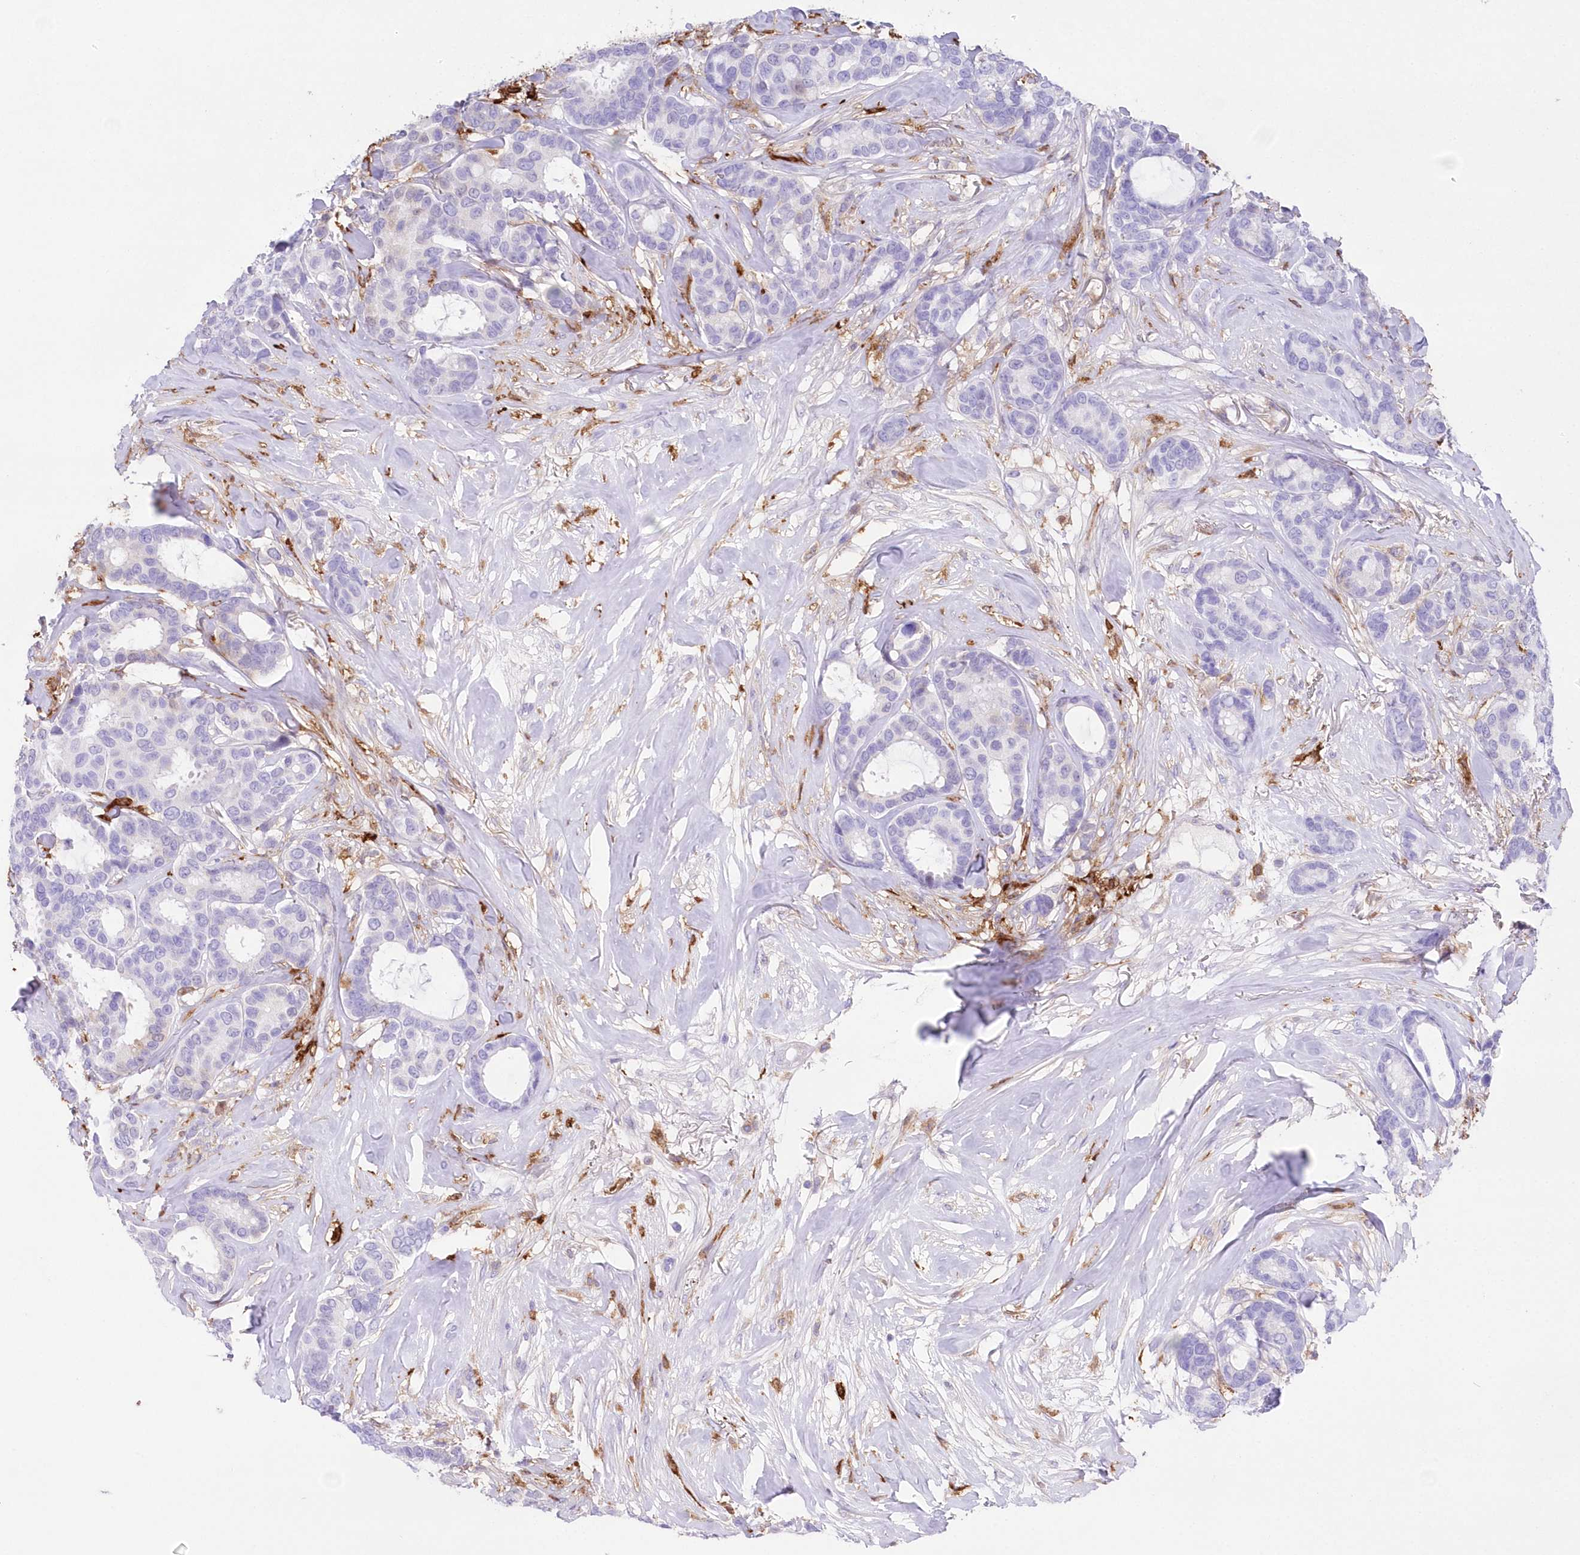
{"staining": {"intensity": "negative", "quantity": "none", "location": "none"}, "tissue": "breast cancer", "cell_type": "Tumor cells", "image_type": "cancer", "snomed": [{"axis": "morphology", "description": "Duct carcinoma"}, {"axis": "topography", "description": "Breast"}], "caption": "Photomicrograph shows no significant protein staining in tumor cells of breast cancer (infiltrating ductal carcinoma). Nuclei are stained in blue.", "gene": "DNAJC19", "patient": {"sex": "female", "age": 87}}